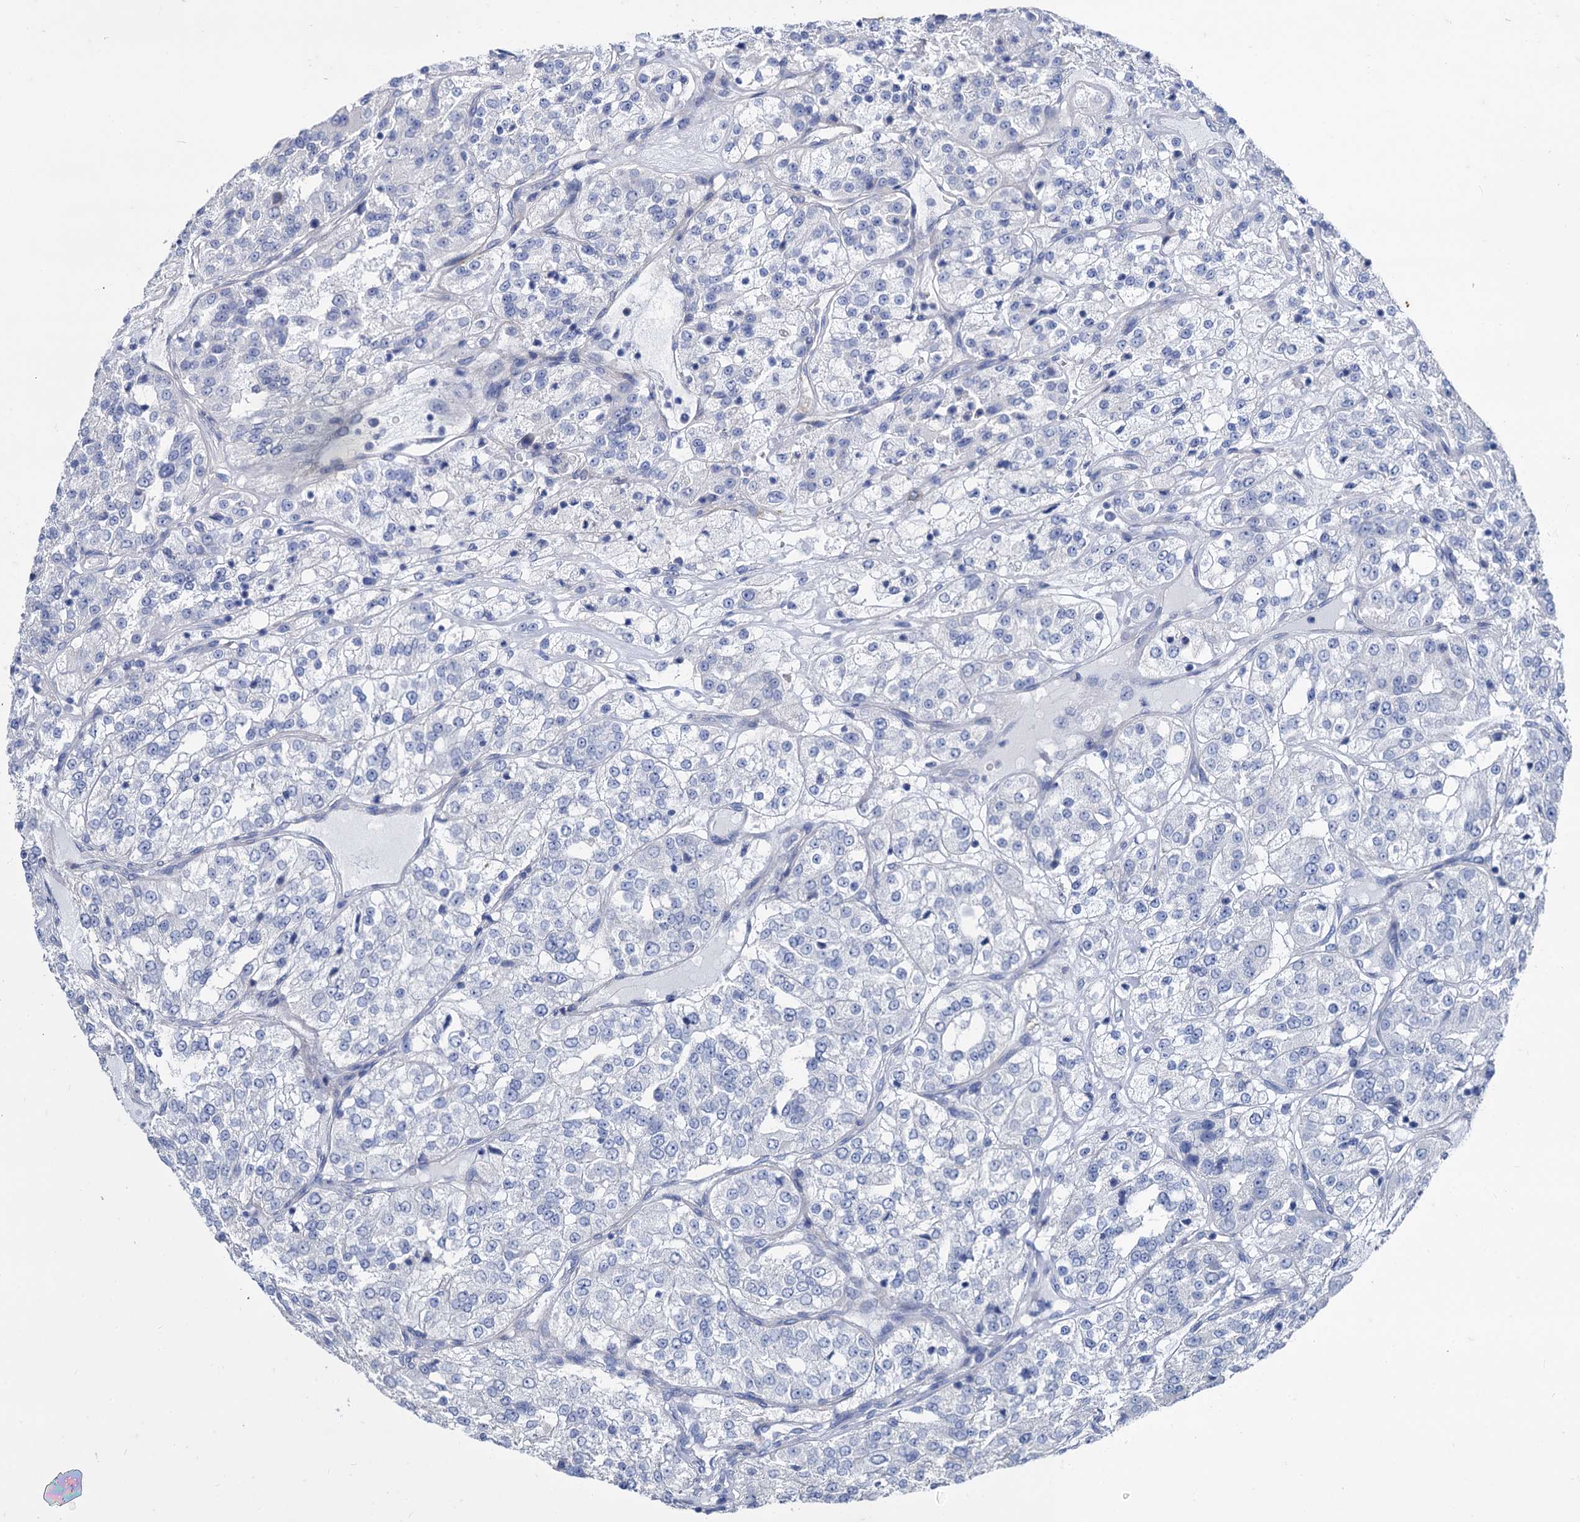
{"staining": {"intensity": "negative", "quantity": "none", "location": "none"}, "tissue": "renal cancer", "cell_type": "Tumor cells", "image_type": "cancer", "snomed": [{"axis": "morphology", "description": "Adenocarcinoma, NOS"}, {"axis": "topography", "description": "Kidney"}], "caption": "An immunohistochemistry (IHC) histopathology image of renal cancer (adenocarcinoma) is shown. There is no staining in tumor cells of renal cancer (adenocarcinoma).", "gene": "FOXR2", "patient": {"sex": "female", "age": 63}}